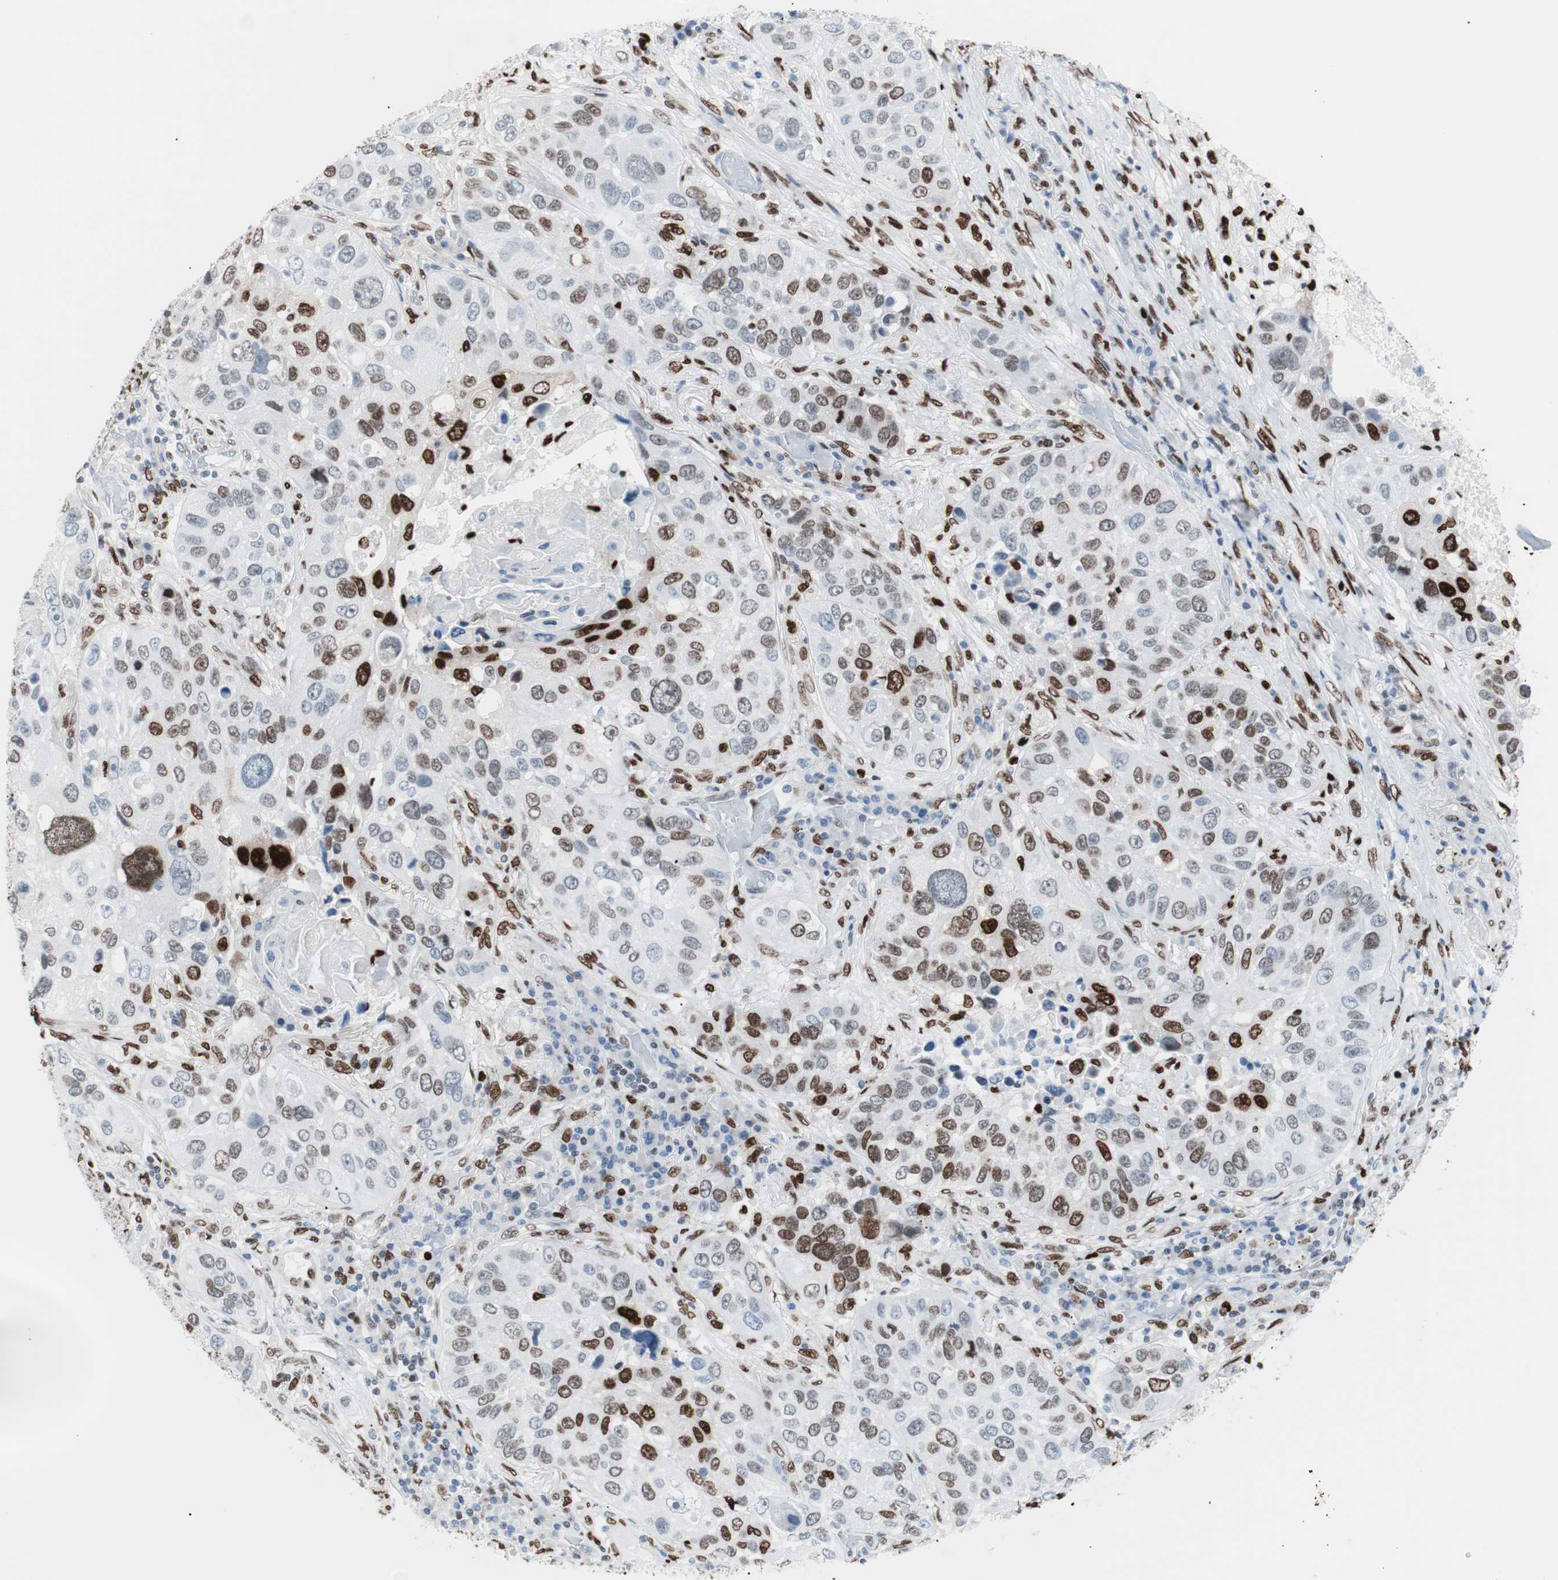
{"staining": {"intensity": "moderate", "quantity": "25%-75%", "location": "nuclear"}, "tissue": "lung cancer", "cell_type": "Tumor cells", "image_type": "cancer", "snomed": [{"axis": "morphology", "description": "Squamous cell carcinoma, NOS"}, {"axis": "topography", "description": "Lung"}], "caption": "A high-resolution photomicrograph shows immunohistochemistry staining of lung cancer (squamous cell carcinoma), which exhibits moderate nuclear positivity in about 25%-75% of tumor cells.", "gene": "CEBPB", "patient": {"sex": "male", "age": 57}}